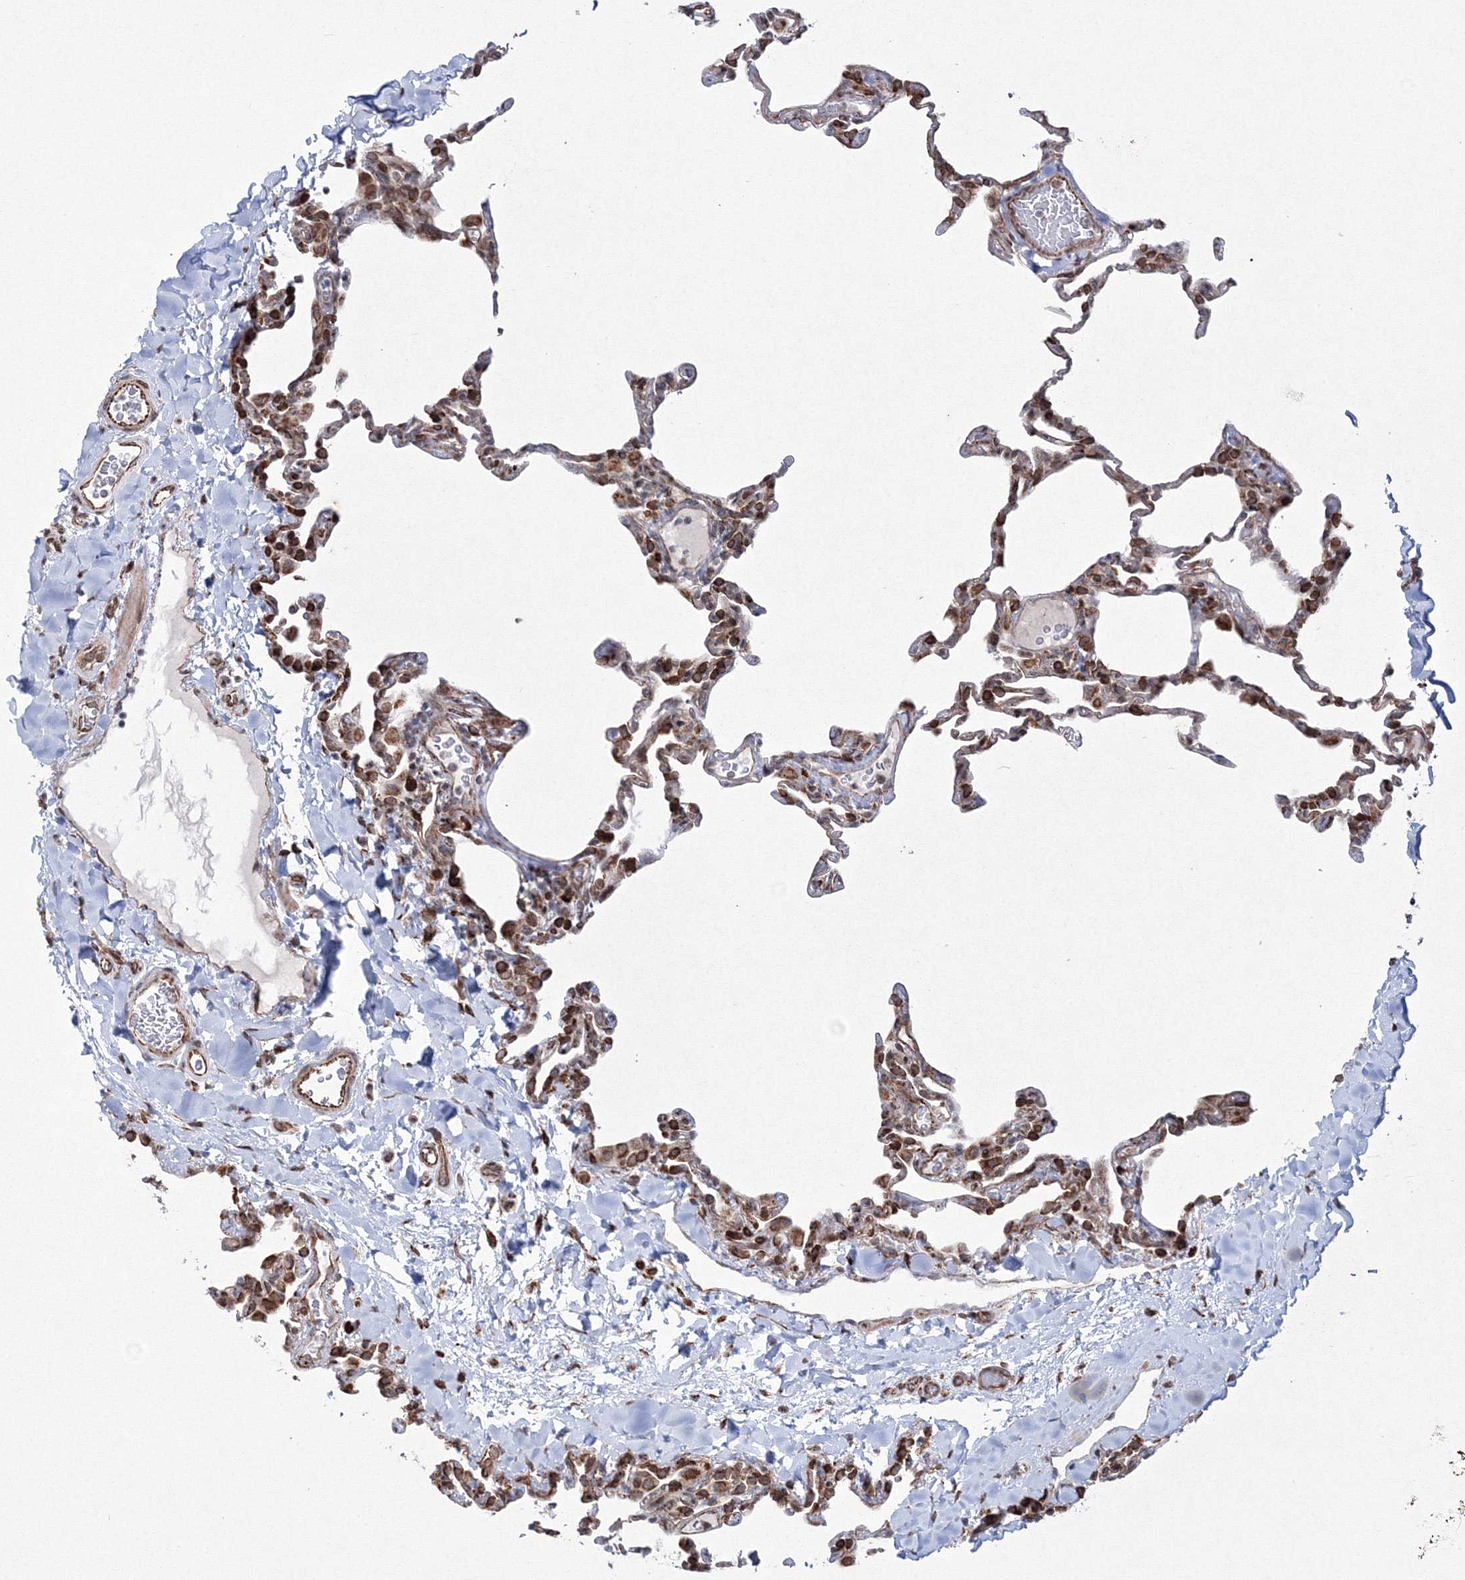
{"staining": {"intensity": "strong", "quantity": "25%-75%", "location": "cytoplasmic/membranous"}, "tissue": "lung", "cell_type": "Alveolar cells", "image_type": "normal", "snomed": [{"axis": "morphology", "description": "Normal tissue, NOS"}, {"axis": "topography", "description": "Lung"}], "caption": "Immunohistochemical staining of unremarkable human lung shows 25%-75% levels of strong cytoplasmic/membranous protein staining in approximately 25%-75% of alveolar cells.", "gene": "EFCAB12", "patient": {"sex": "male", "age": 20}}